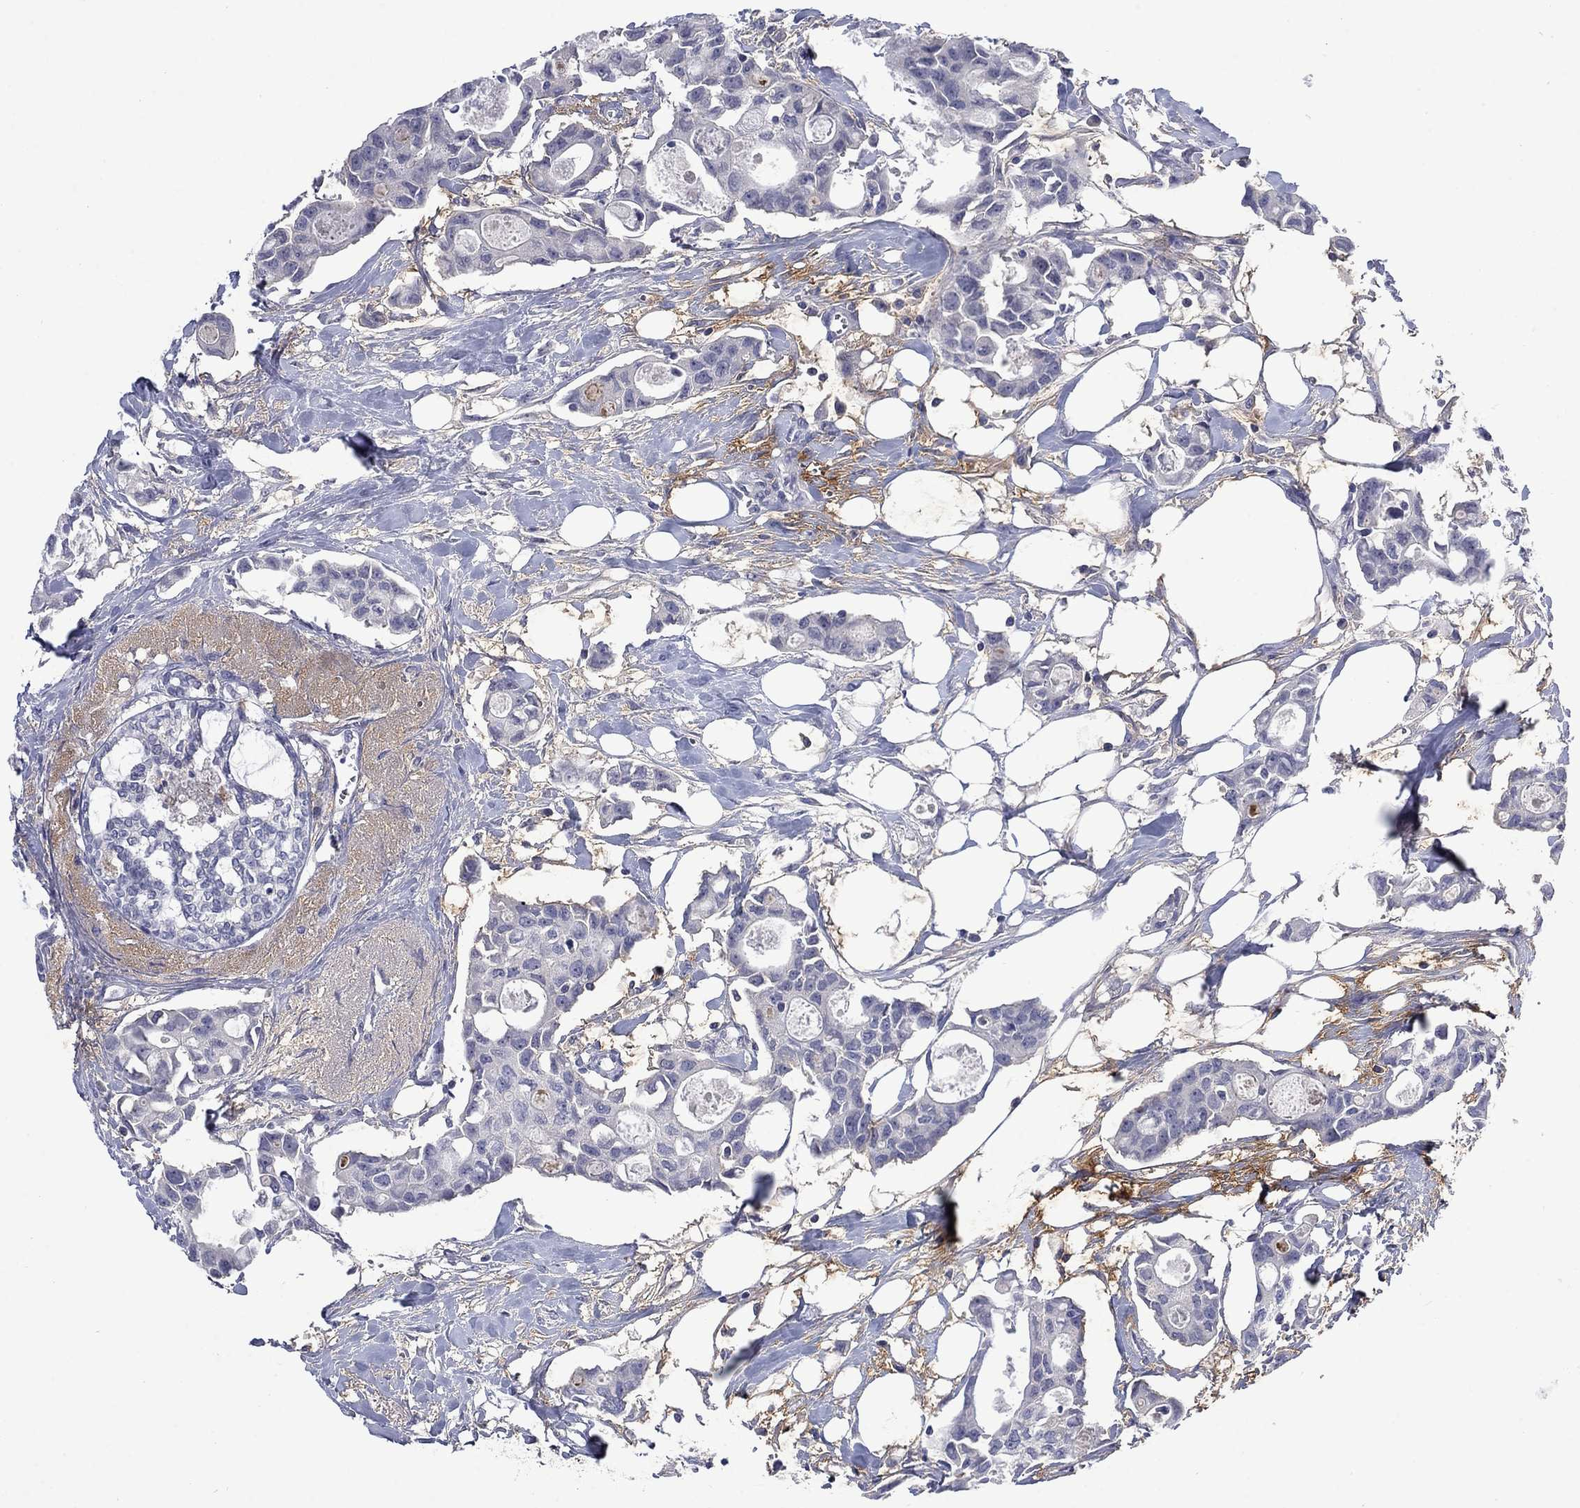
{"staining": {"intensity": "negative", "quantity": "none", "location": "none"}, "tissue": "breast cancer", "cell_type": "Tumor cells", "image_type": "cancer", "snomed": [{"axis": "morphology", "description": "Duct carcinoma"}, {"axis": "topography", "description": "Breast"}], "caption": "Immunohistochemistry photomicrograph of human invasive ductal carcinoma (breast) stained for a protein (brown), which reveals no positivity in tumor cells.", "gene": "NSMF", "patient": {"sex": "female", "age": 83}}